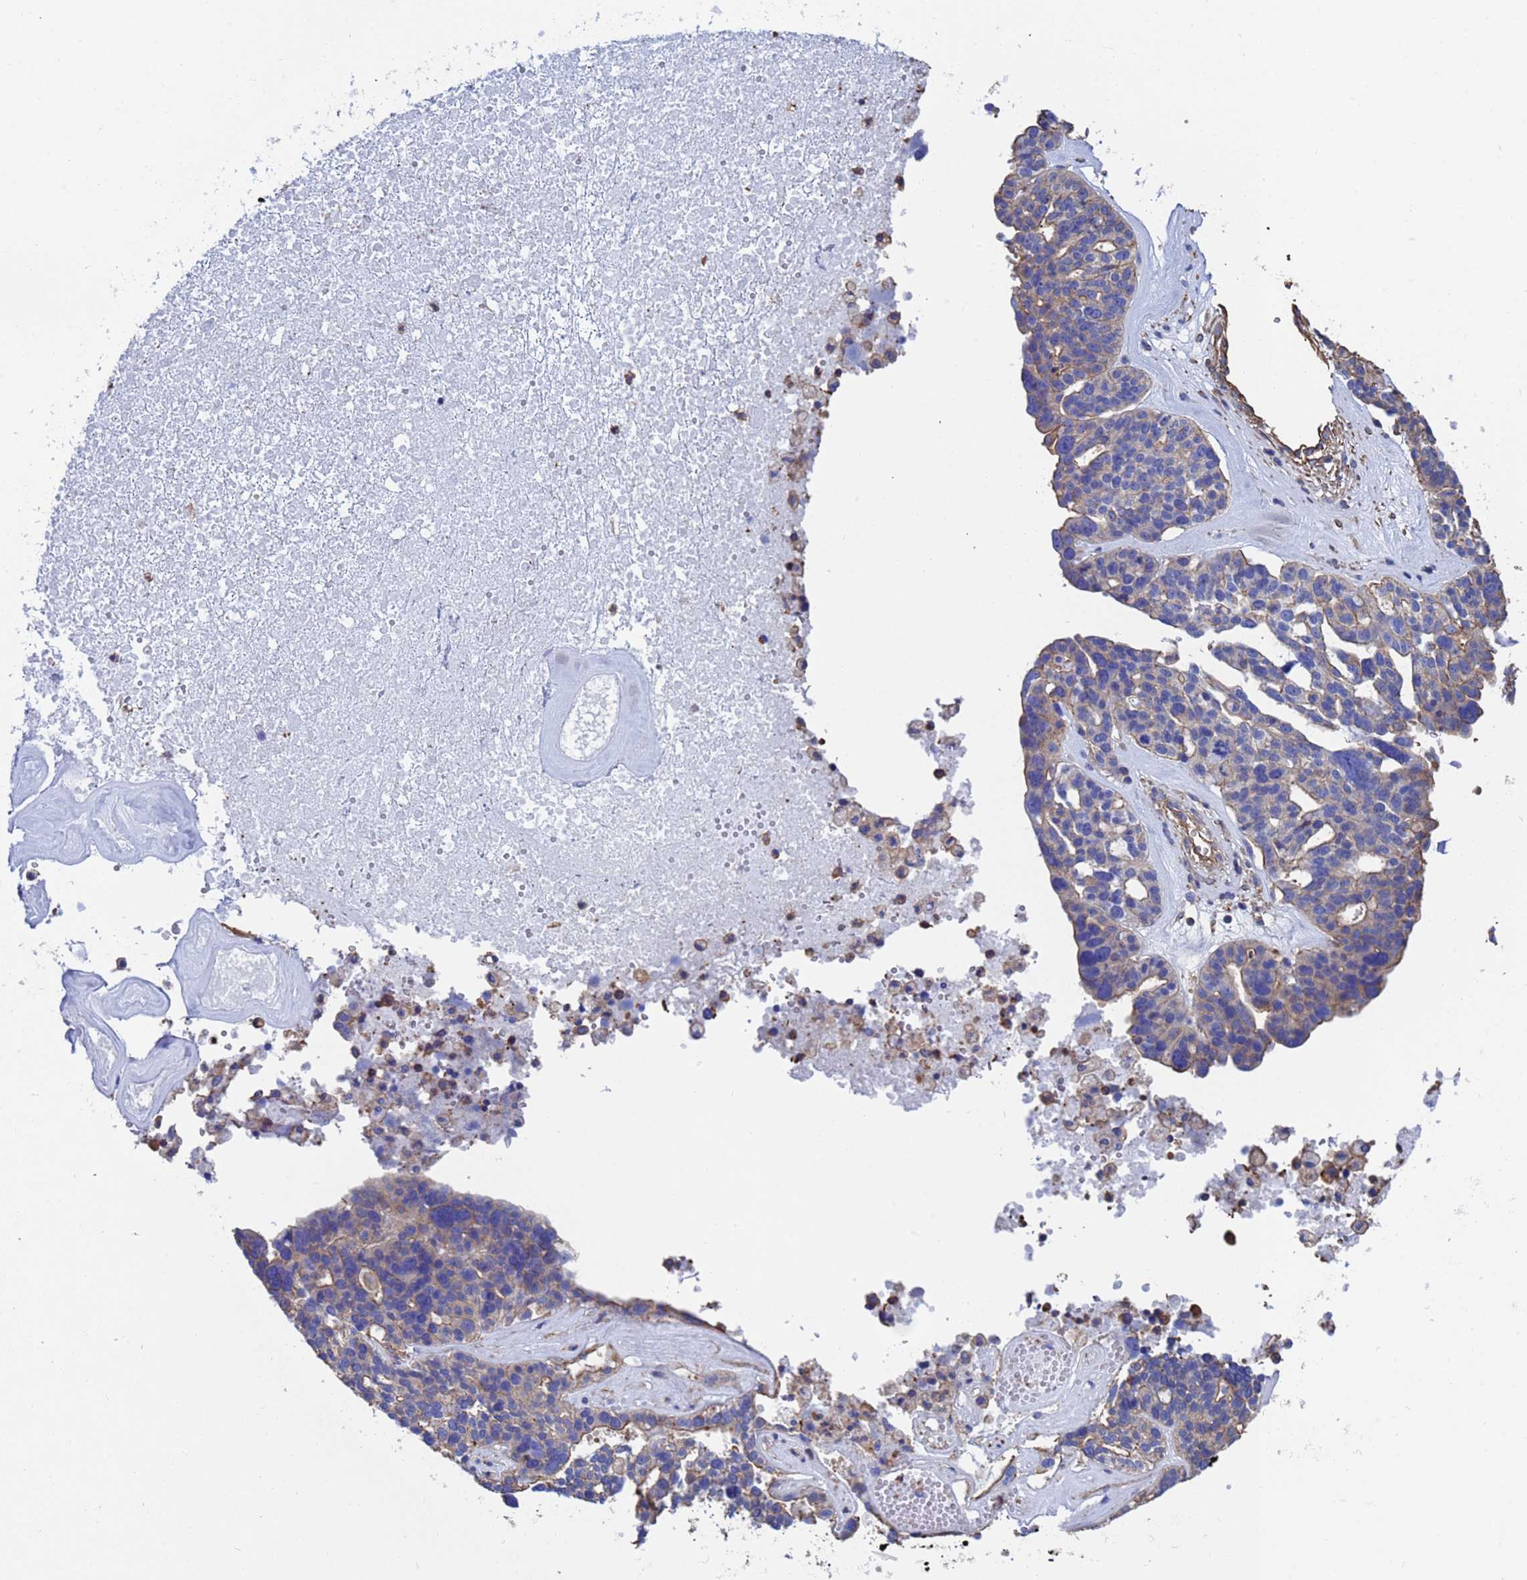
{"staining": {"intensity": "weak", "quantity": "<25%", "location": "cytoplasmic/membranous"}, "tissue": "ovarian cancer", "cell_type": "Tumor cells", "image_type": "cancer", "snomed": [{"axis": "morphology", "description": "Cystadenocarcinoma, serous, NOS"}, {"axis": "topography", "description": "Ovary"}], "caption": "There is no significant staining in tumor cells of serous cystadenocarcinoma (ovarian). (Stains: DAB immunohistochemistry with hematoxylin counter stain, Microscopy: brightfield microscopy at high magnification).", "gene": "MYL12A", "patient": {"sex": "female", "age": 59}}